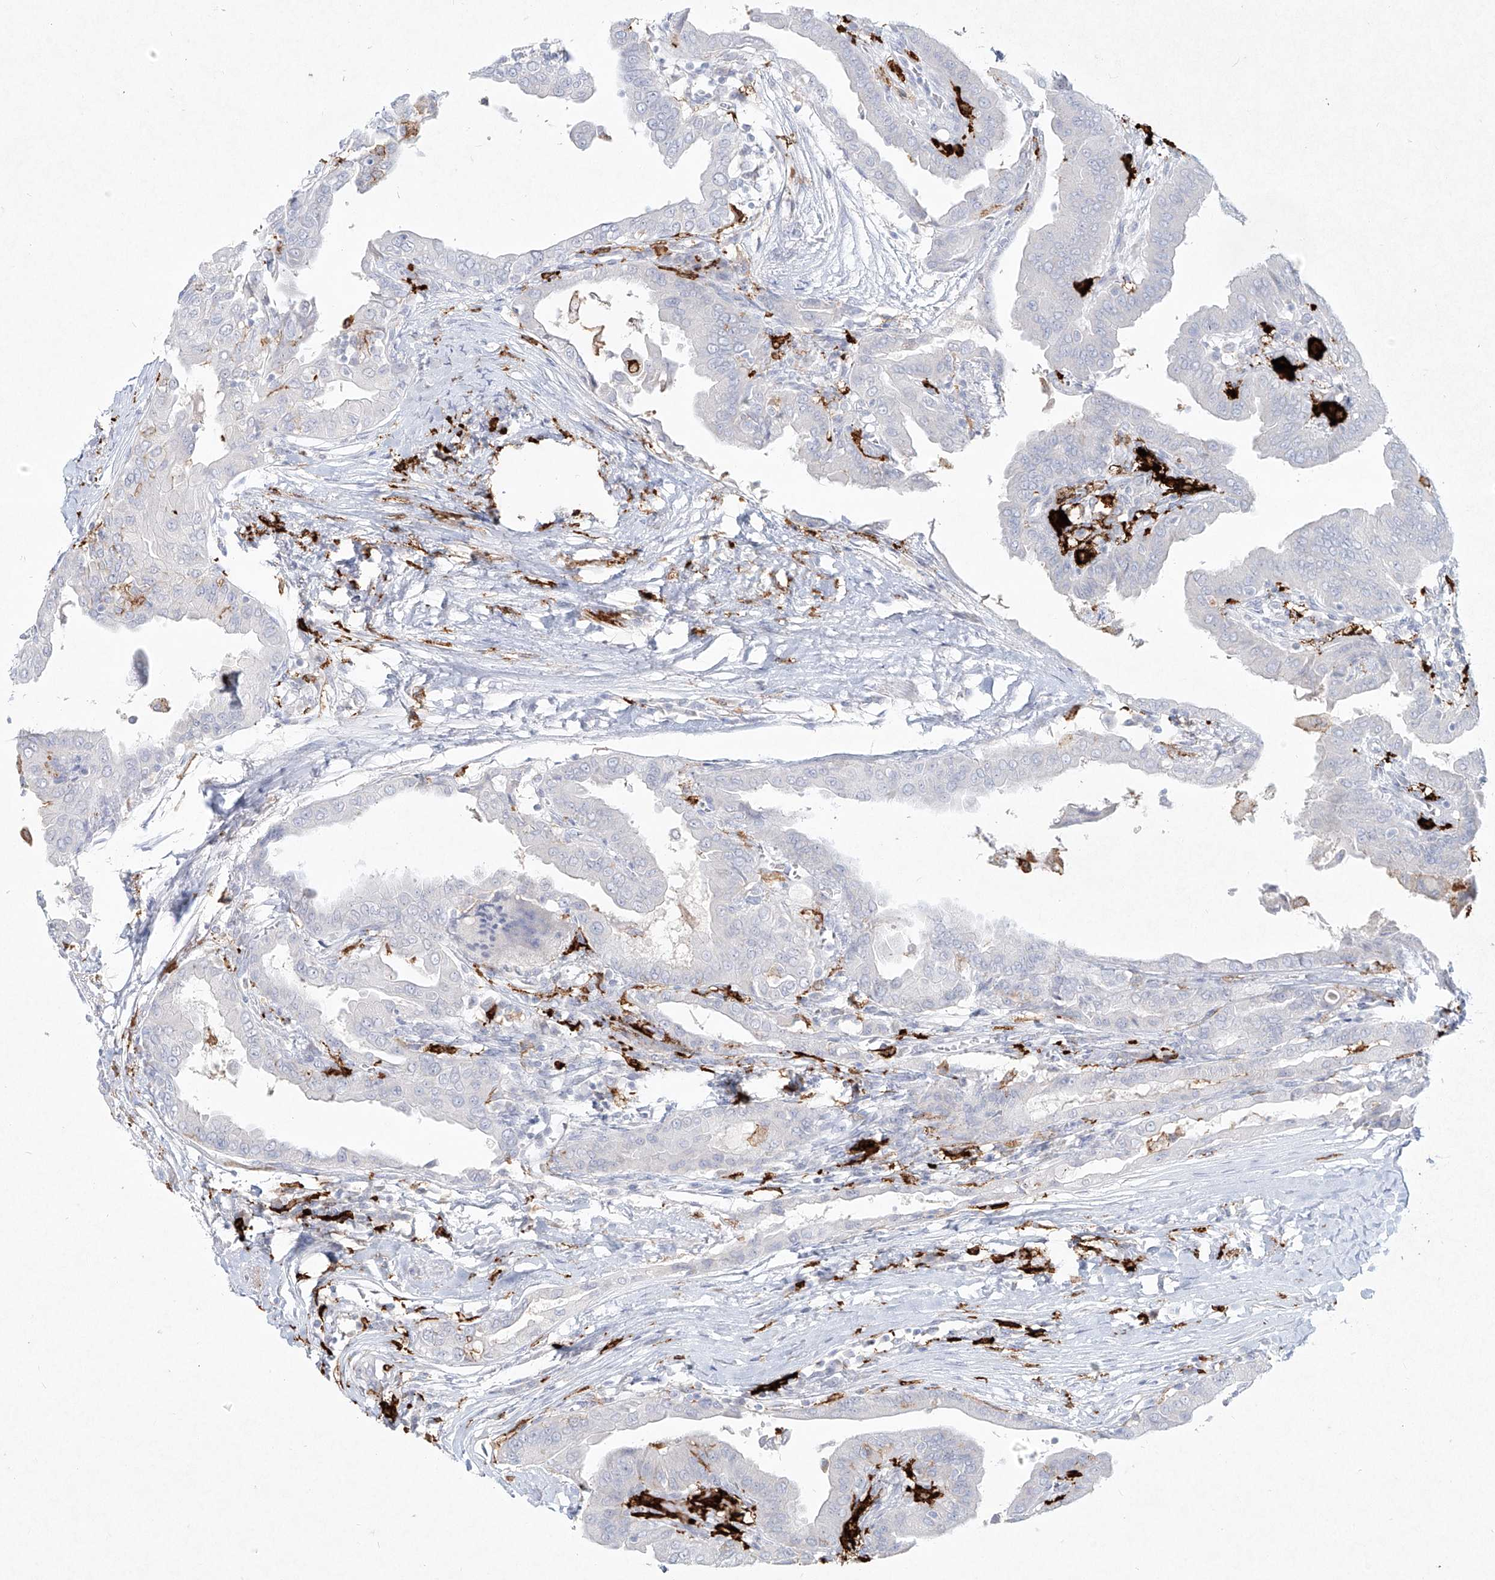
{"staining": {"intensity": "negative", "quantity": "none", "location": "none"}, "tissue": "thyroid cancer", "cell_type": "Tumor cells", "image_type": "cancer", "snomed": [{"axis": "morphology", "description": "Papillary adenocarcinoma, NOS"}, {"axis": "topography", "description": "Thyroid gland"}], "caption": "Papillary adenocarcinoma (thyroid) stained for a protein using IHC demonstrates no staining tumor cells.", "gene": "CD209", "patient": {"sex": "male", "age": 33}}